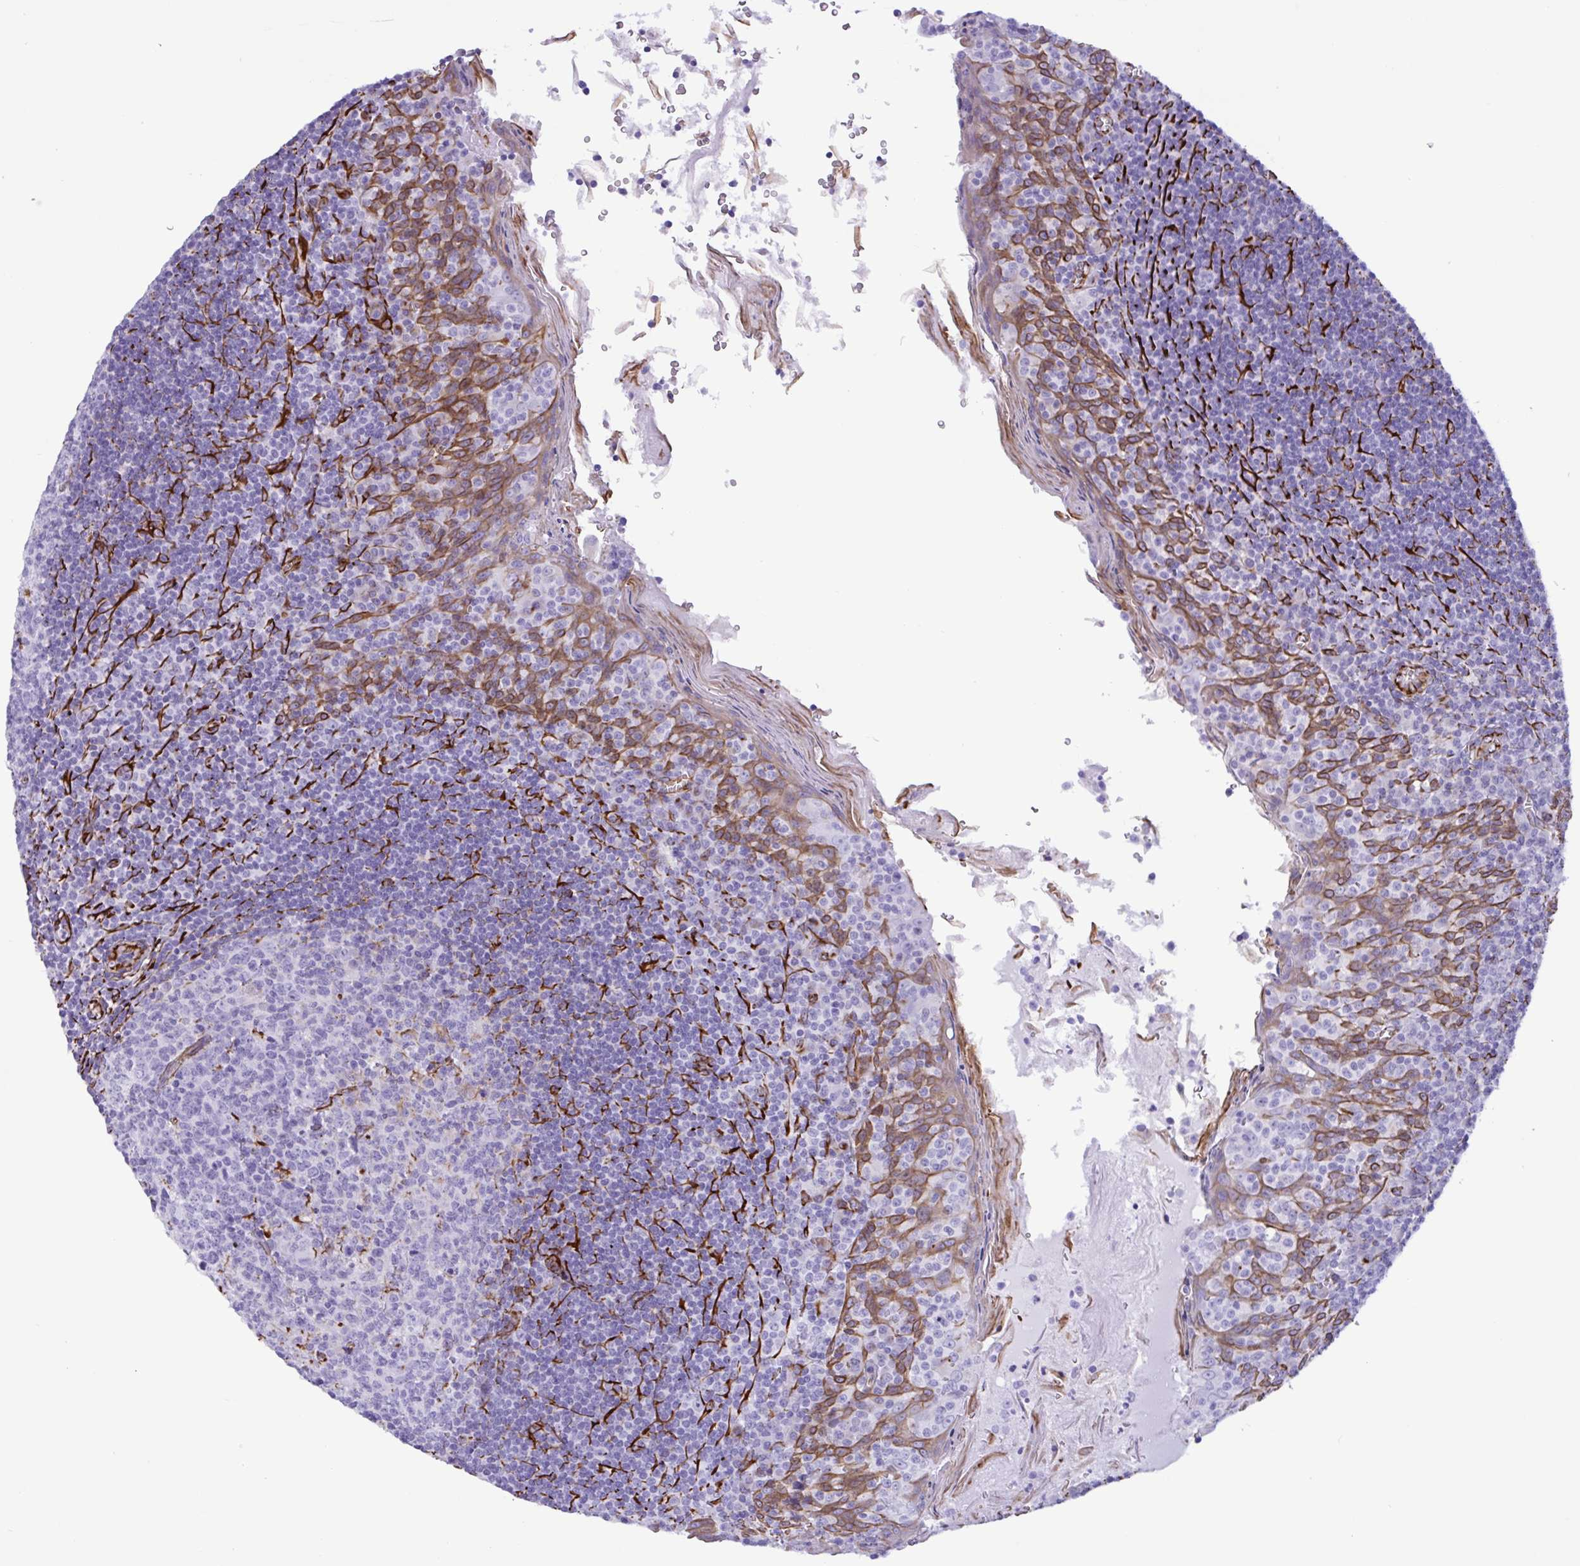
{"staining": {"intensity": "negative", "quantity": "none", "location": "none"}, "tissue": "tonsil", "cell_type": "Germinal center cells", "image_type": "normal", "snomed": [{"axis": "morphology", "description": "Normal tissue, NOS"}, {"axis": "topography", "description": "Tonsil"}], "caption": "Human tonsil stained for a protein using immunohistochemistry (IHC) demonstrates no expression in germinal center cells.", "gene": "SMAD5", "patient": {"sex": "male", "age": 27}}